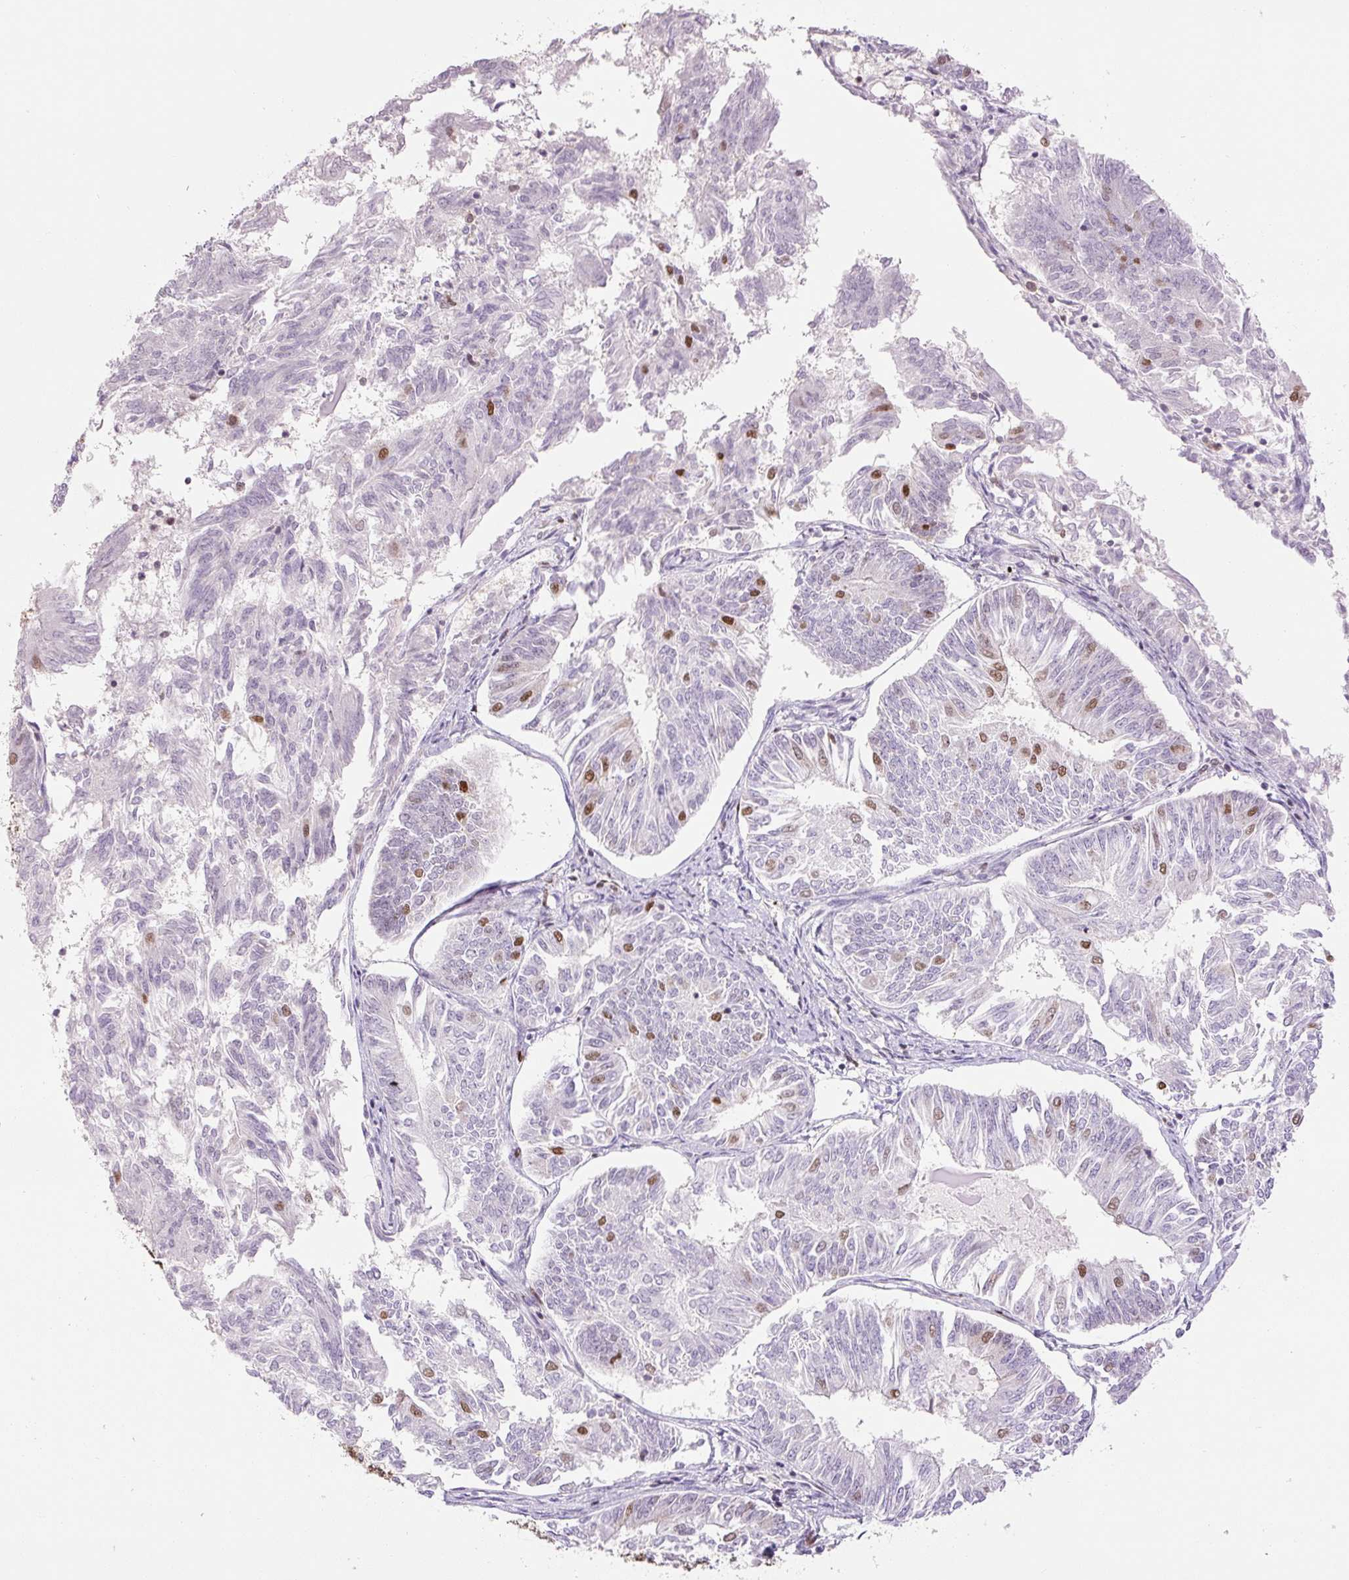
{"staining": {"intensity": "moderate", "quantity": "<25%", "location": "nuclear"}, "tissue": "endometrial cancer", "cell_type": "Tumor cells", "image_type": "cancer", "snomed": [{"axis": "morphology", "description": "Adenocarcinoma, NOS"}, {"axis": "topography", "description": "Endometrium"}], "caption": "High-magnification brightfield microscopy of endometrial cancer stained with DAB (brown) and counterstained with hematoxylin (blue). tumor cells exhibit moderate nuclear positivity is appreciated in approximately<25% of cells.", "gene": "FUS", "patient": {"sex": "female", "age": 58}}